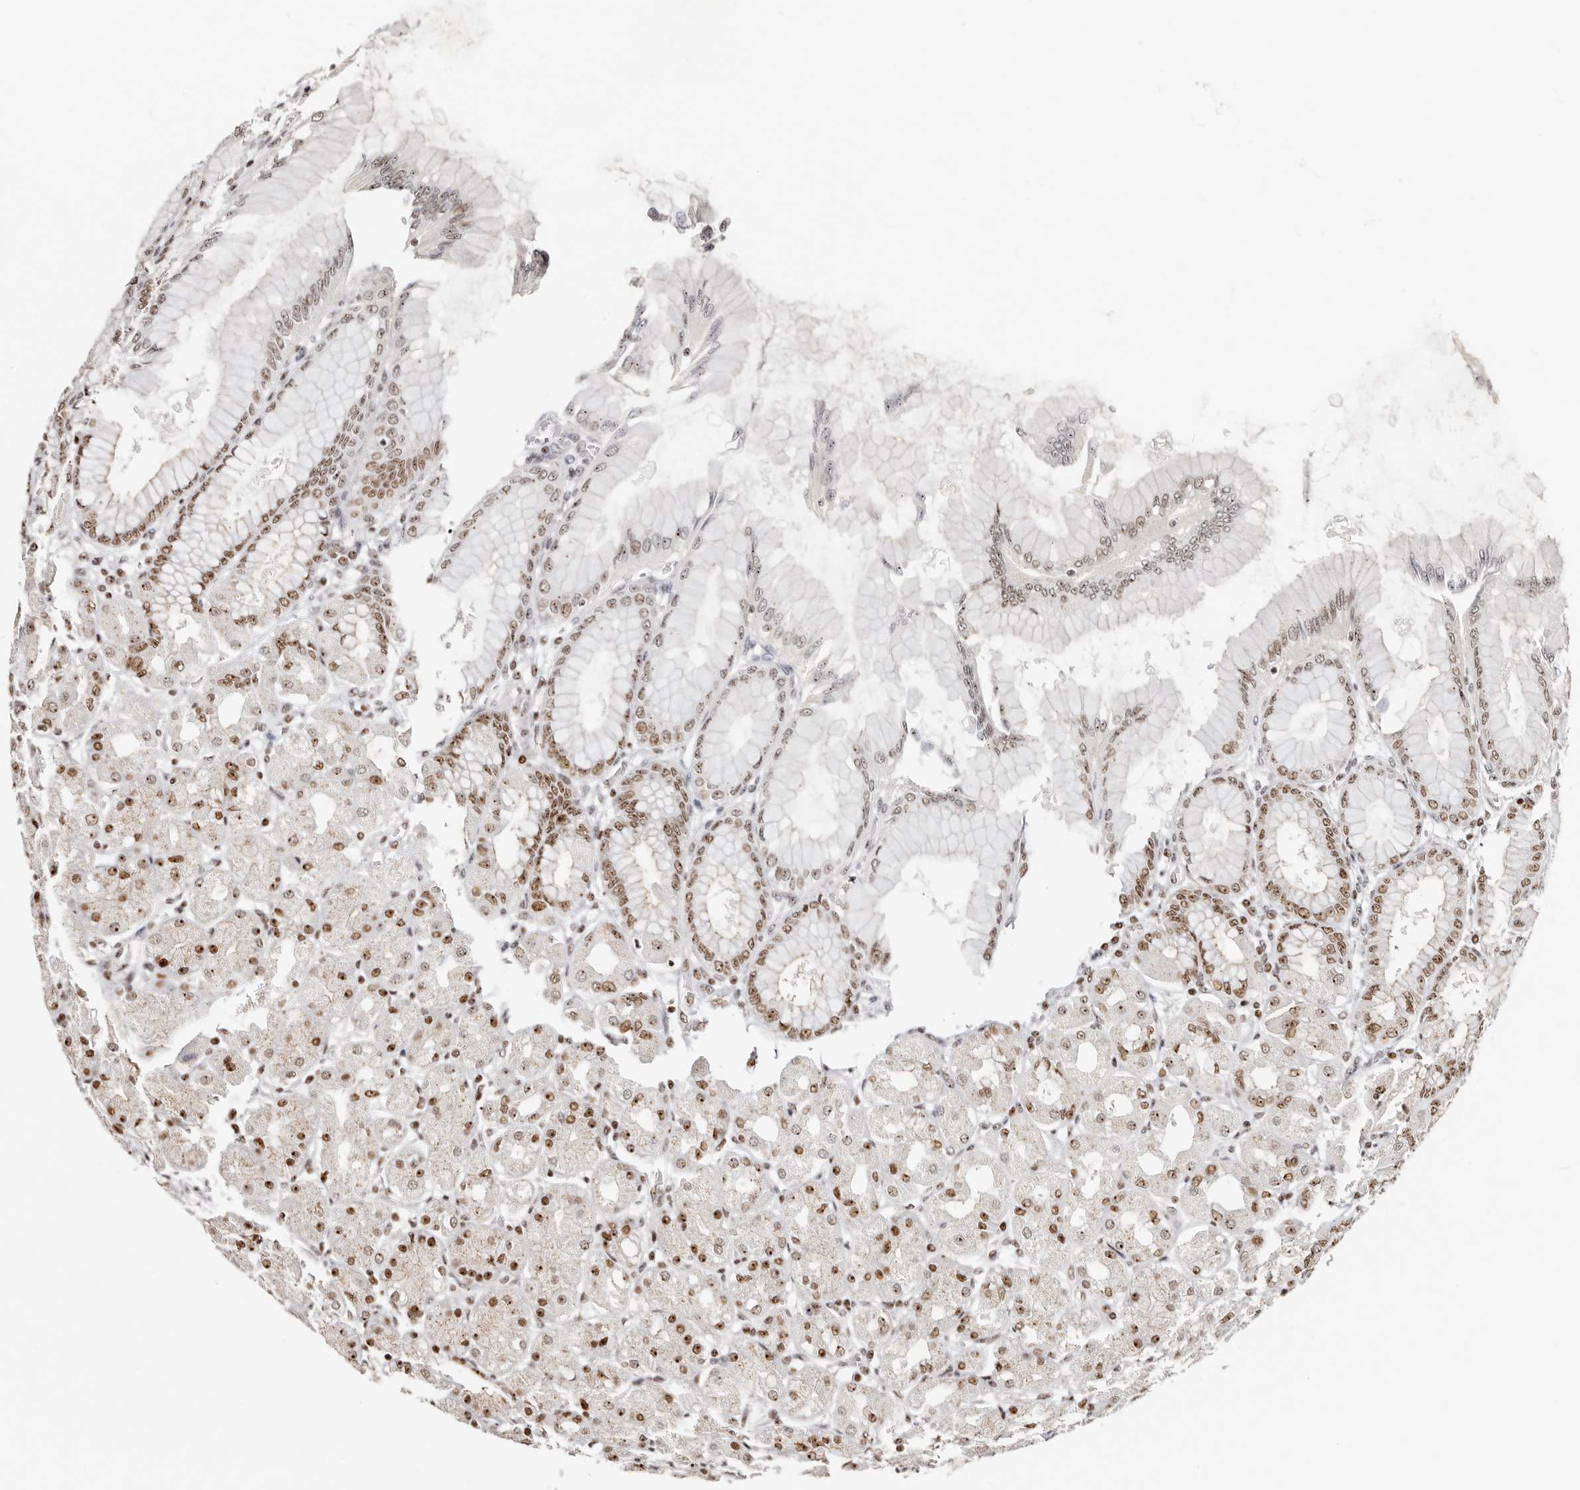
{"staining": {"intensity": "strong", "quantity": "25%-75%", "location": "nuclear"}, "tissue": "stomach", "cell_type": "Glandular cells", "image_type": "normal", "snomed": [{"axis": "morphology", "description": "Normal tissue, NOS"}, {"axis": "topography", "description": "Stomach, upper"}], "caption": "IHC photomicrograph of normal human stomach stained for a protein (brown), which reveals high levels of strong nuclear staining in approximately 25%-75% of glandular cells.", "gene": "IQGAP3", "patient": {"sex": "female", "age": 56}}